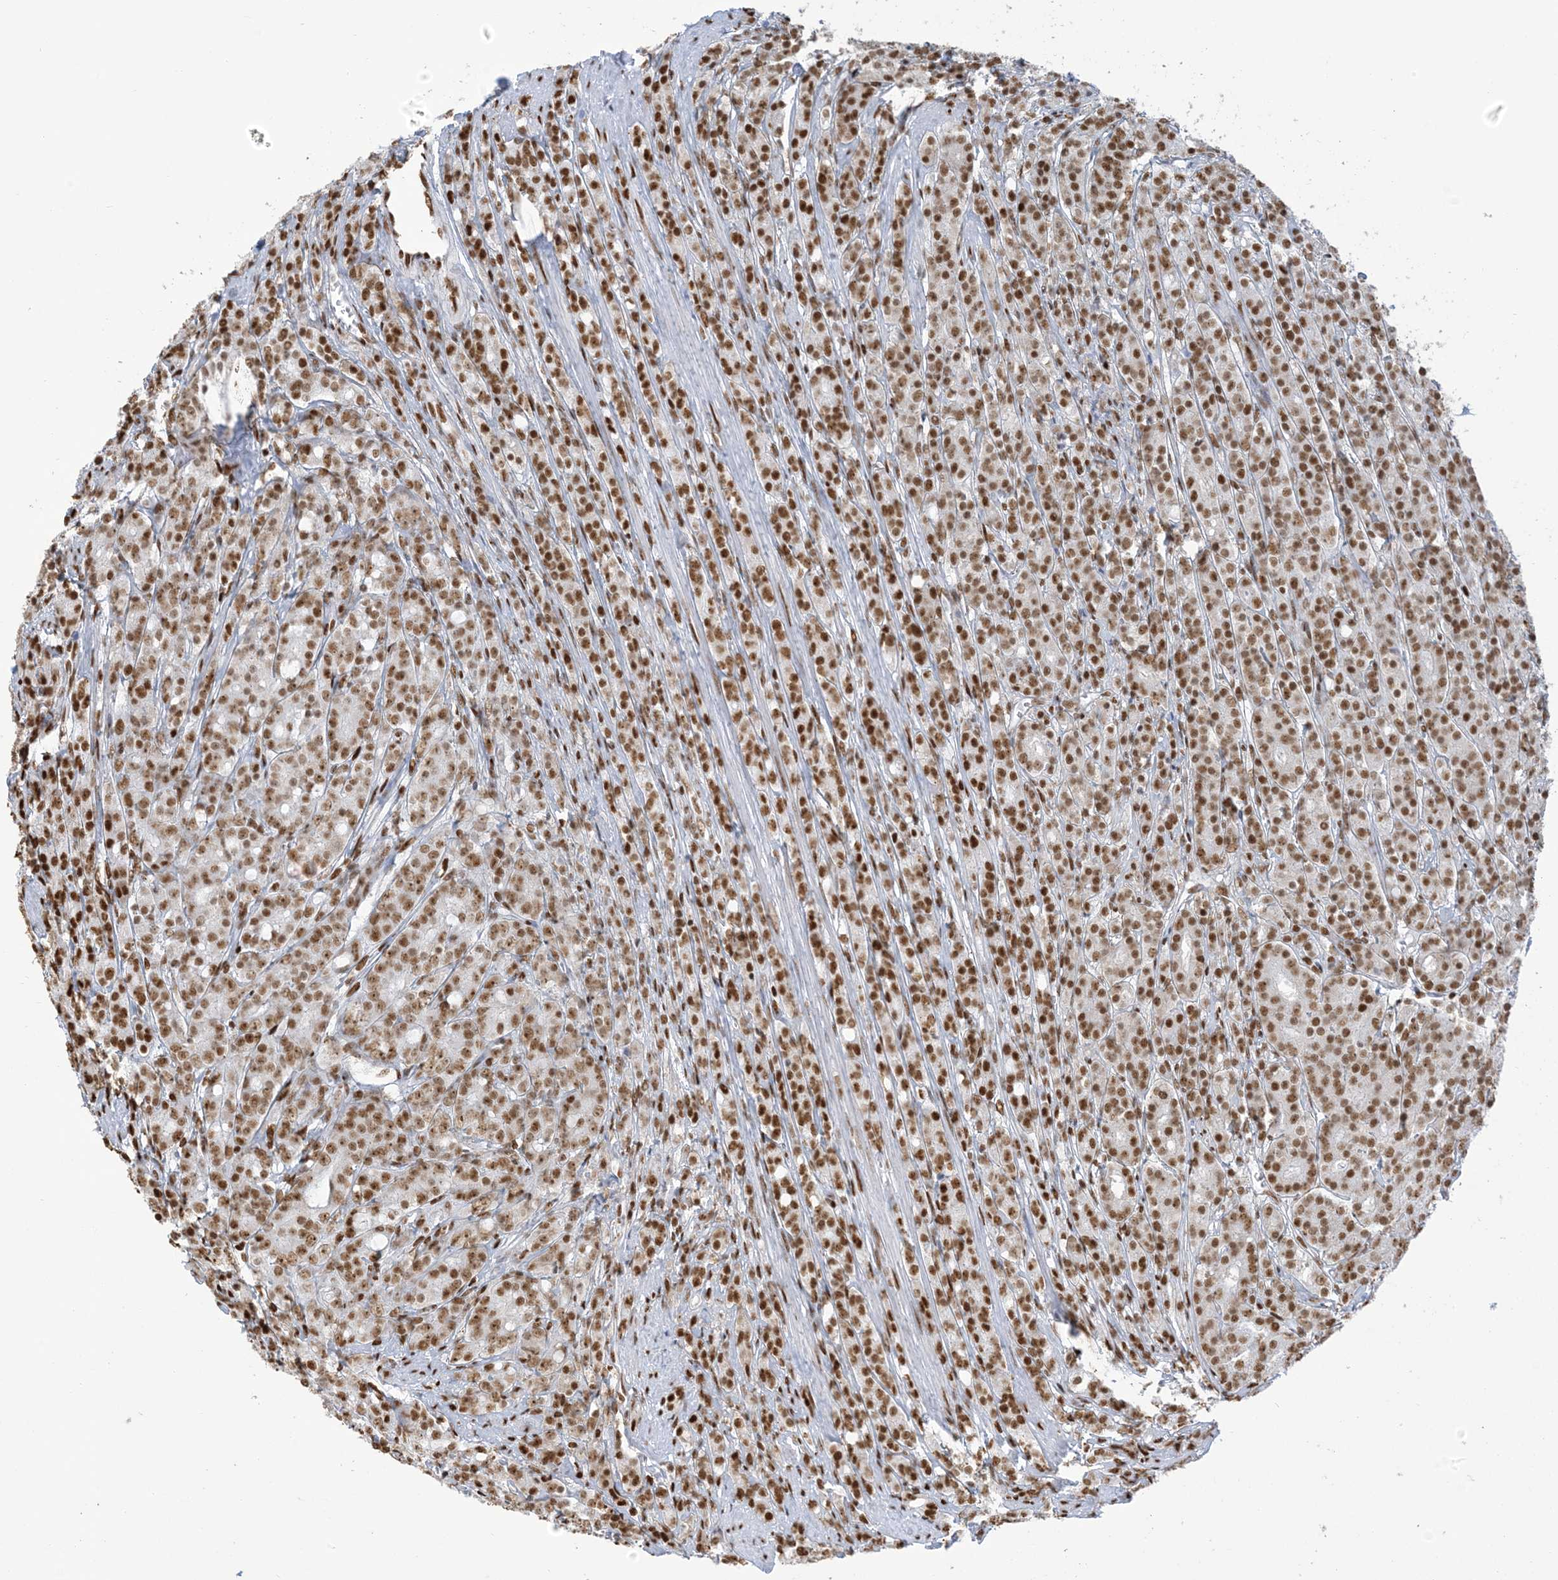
{"staining": {"intensity": "moderate", "quantity": ">75%", "location": "nuclear"}, "tissue": "prostate cancer", "cell_type": "Tumor cells", "image_type": "cancer", "snomed": [{"axis": "morphology", "description": "Adenocarcinoma, High grade"}, {"axis": "topography", "description": "Prostate"}], "caption": "A medium amount of moderate nuclear positivity is present in approximately >75% of tumor cells in prostate high-grade adenocarcinoma tissue. (brown staining indicates protein expression, while blue staining denotes nuclei).", "gene": "STAG1", "patient": {"sex": "male", "age": 62}}